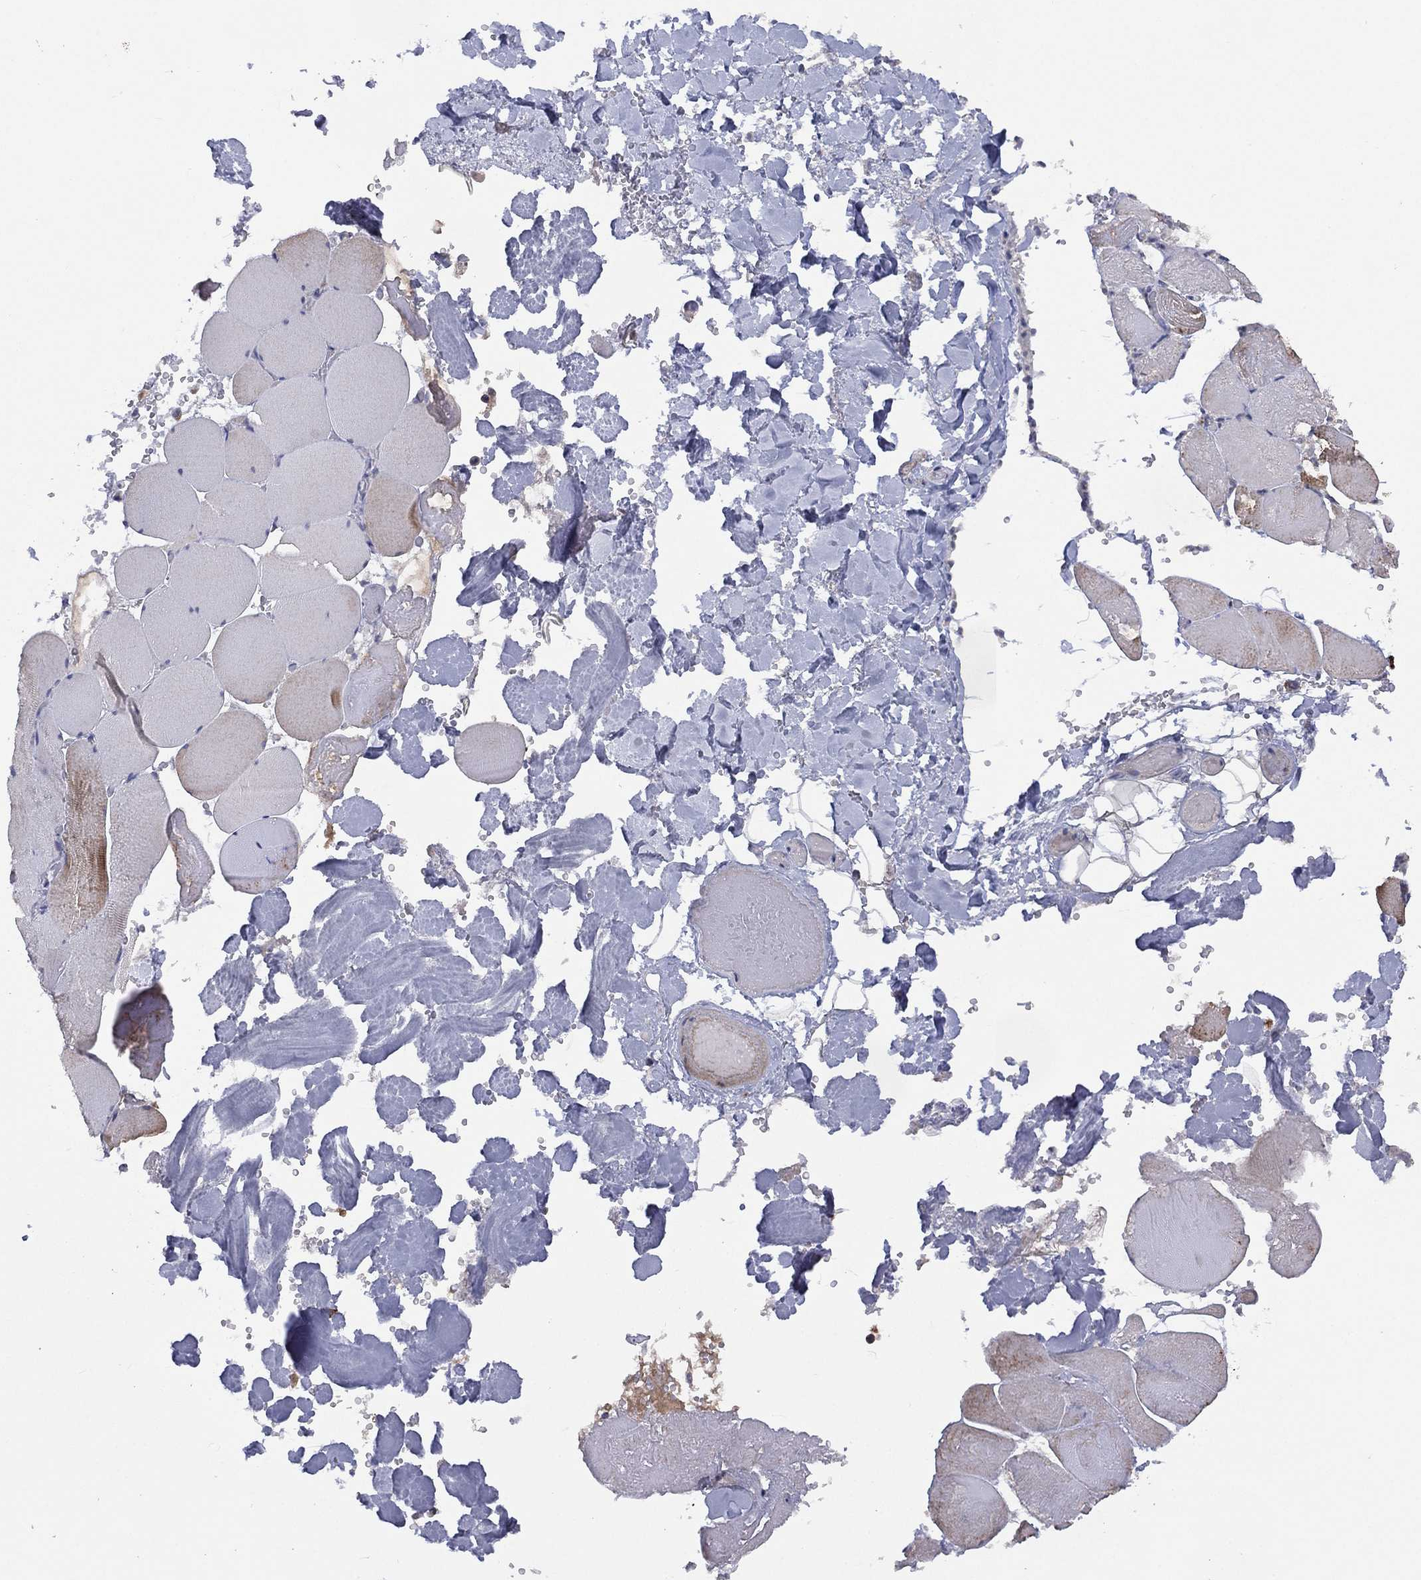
{"staining": {"intensity": "moderate", "quantity": "<25%", "location": "cytoplasmic/membranous"}, "tissue": "skeletal muscle", "cell_type": "Myocytes", "image_type": "normal", "snomed": [{"axis": "morphology", "description": "Normal tissue, NOS"}, {"axis": "morphology", "description": "Malignant melanoma, Metastatic site"}, {"axis": "topography", "description": "Skeletal muscle"}], "caption": "Myocytes show moderate cytoplasmic/membranous expression in about <25% of cells in unremarkable skeletal muscle. (DAB (3,3'-diaminobenzidine) IHC, brown staining for protein, blue staining for nuclei).", "gene": "PPP2R5A", "patient": {"sex": "male", "age": 50}}